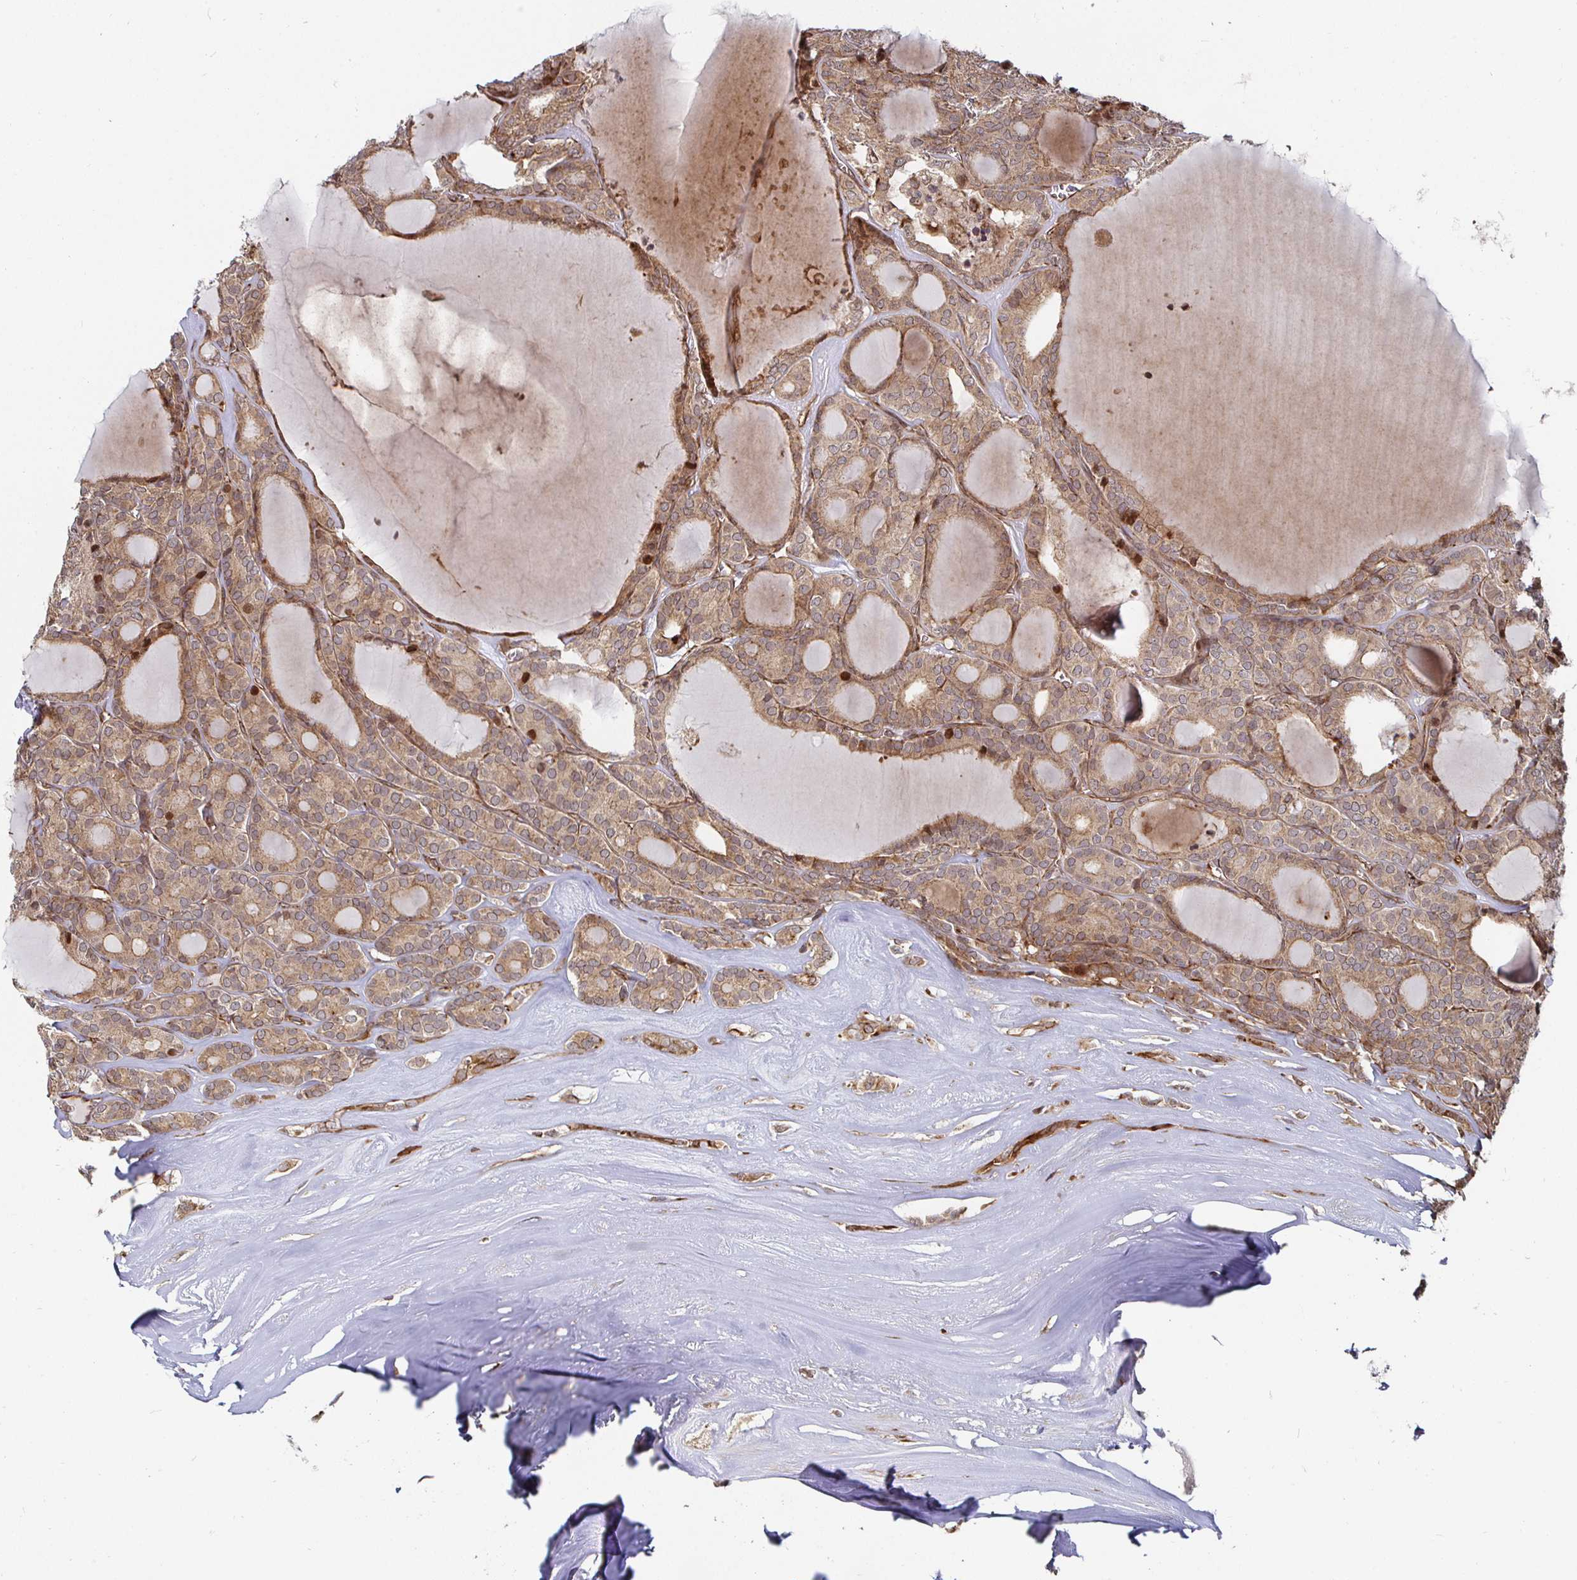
{"staining": {"intensity": "moderate", "quantity": ">75%", "location": "cytoplasmic/membranous"}, "tissue": "thyroid cancer", "cell_type": "Tumor cells", "image_type": "cancer", "snomed": [{"axis": "morphology", "description": "Follicular adenoma carcinoma, NOS"}, {"axis": "topography", "description": "Thyroid gland"}], "caption": "Brown immunohistochemical staining in human thyroid cancer reveals moderate cytoplasmic/membranous expression in about >75% of tumor cells. Using DAB (3,3'-diaminobenzidine) (brown) and hematoxylin (blue) stains, captured at high magnification using brightfield microscopy.", "gene": "TBKBP1", "patient": {"sex": "male", "age": 74}}